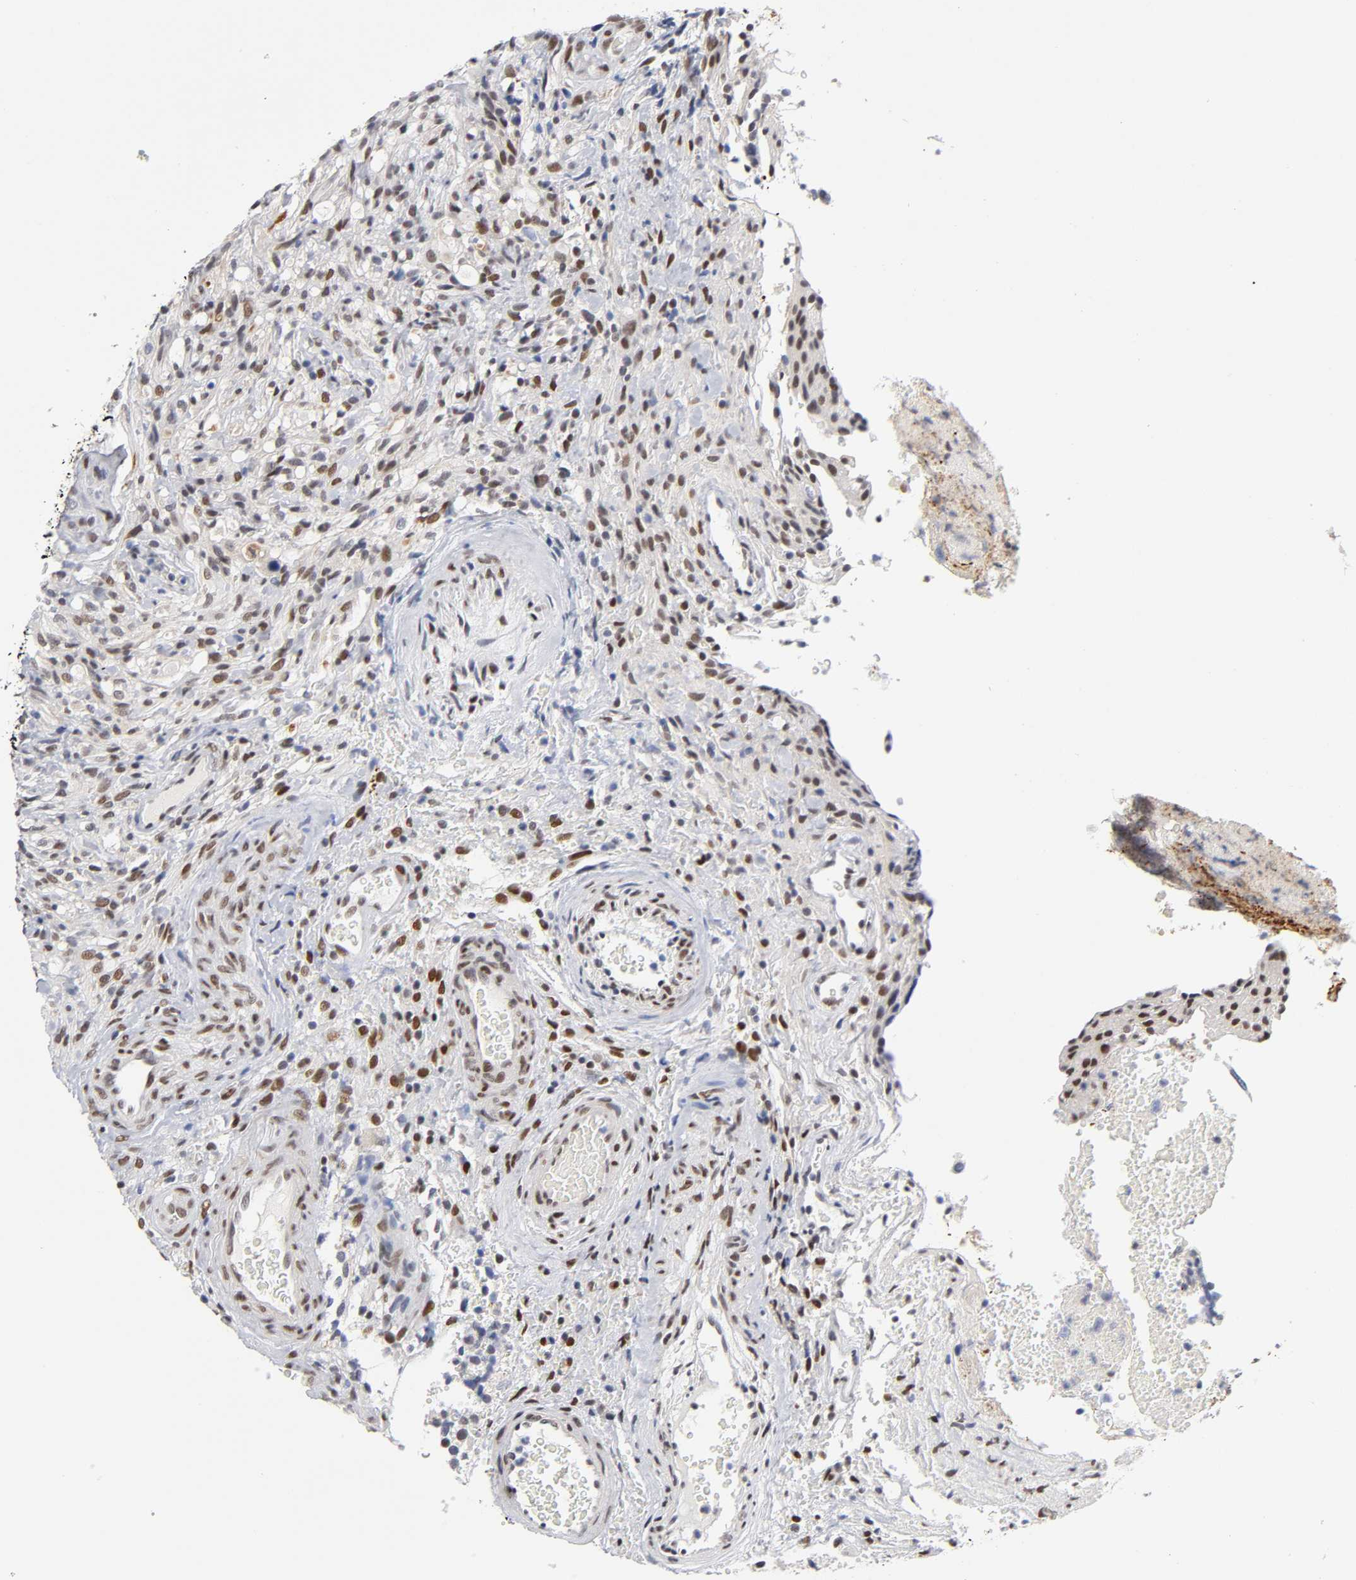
{"staining": {"intensity": "moderate", "quantity": ">75%", "location": "nuclear"}, "tissue": "glioma", "cell_type": "Tumor cells", "image_type": "cancer", "snomed": [{"axis": "morphology", "description": "Normal tissue, NOS"}, {"axis": "morphology", "description": "Glioma, malignant, High grade"}, {"axis": "topography", "description": "Cerebral cortex"}], "caption": "Glioma stained with DAB (3,3'-diaminobenzidine) immunohistochemistry (IHC) shows medium levels of moderate nuclear staining in approximately >75% of tumor cells.", "gene": "NR3C1", "patient": {"sex": "male", "age": 75}}